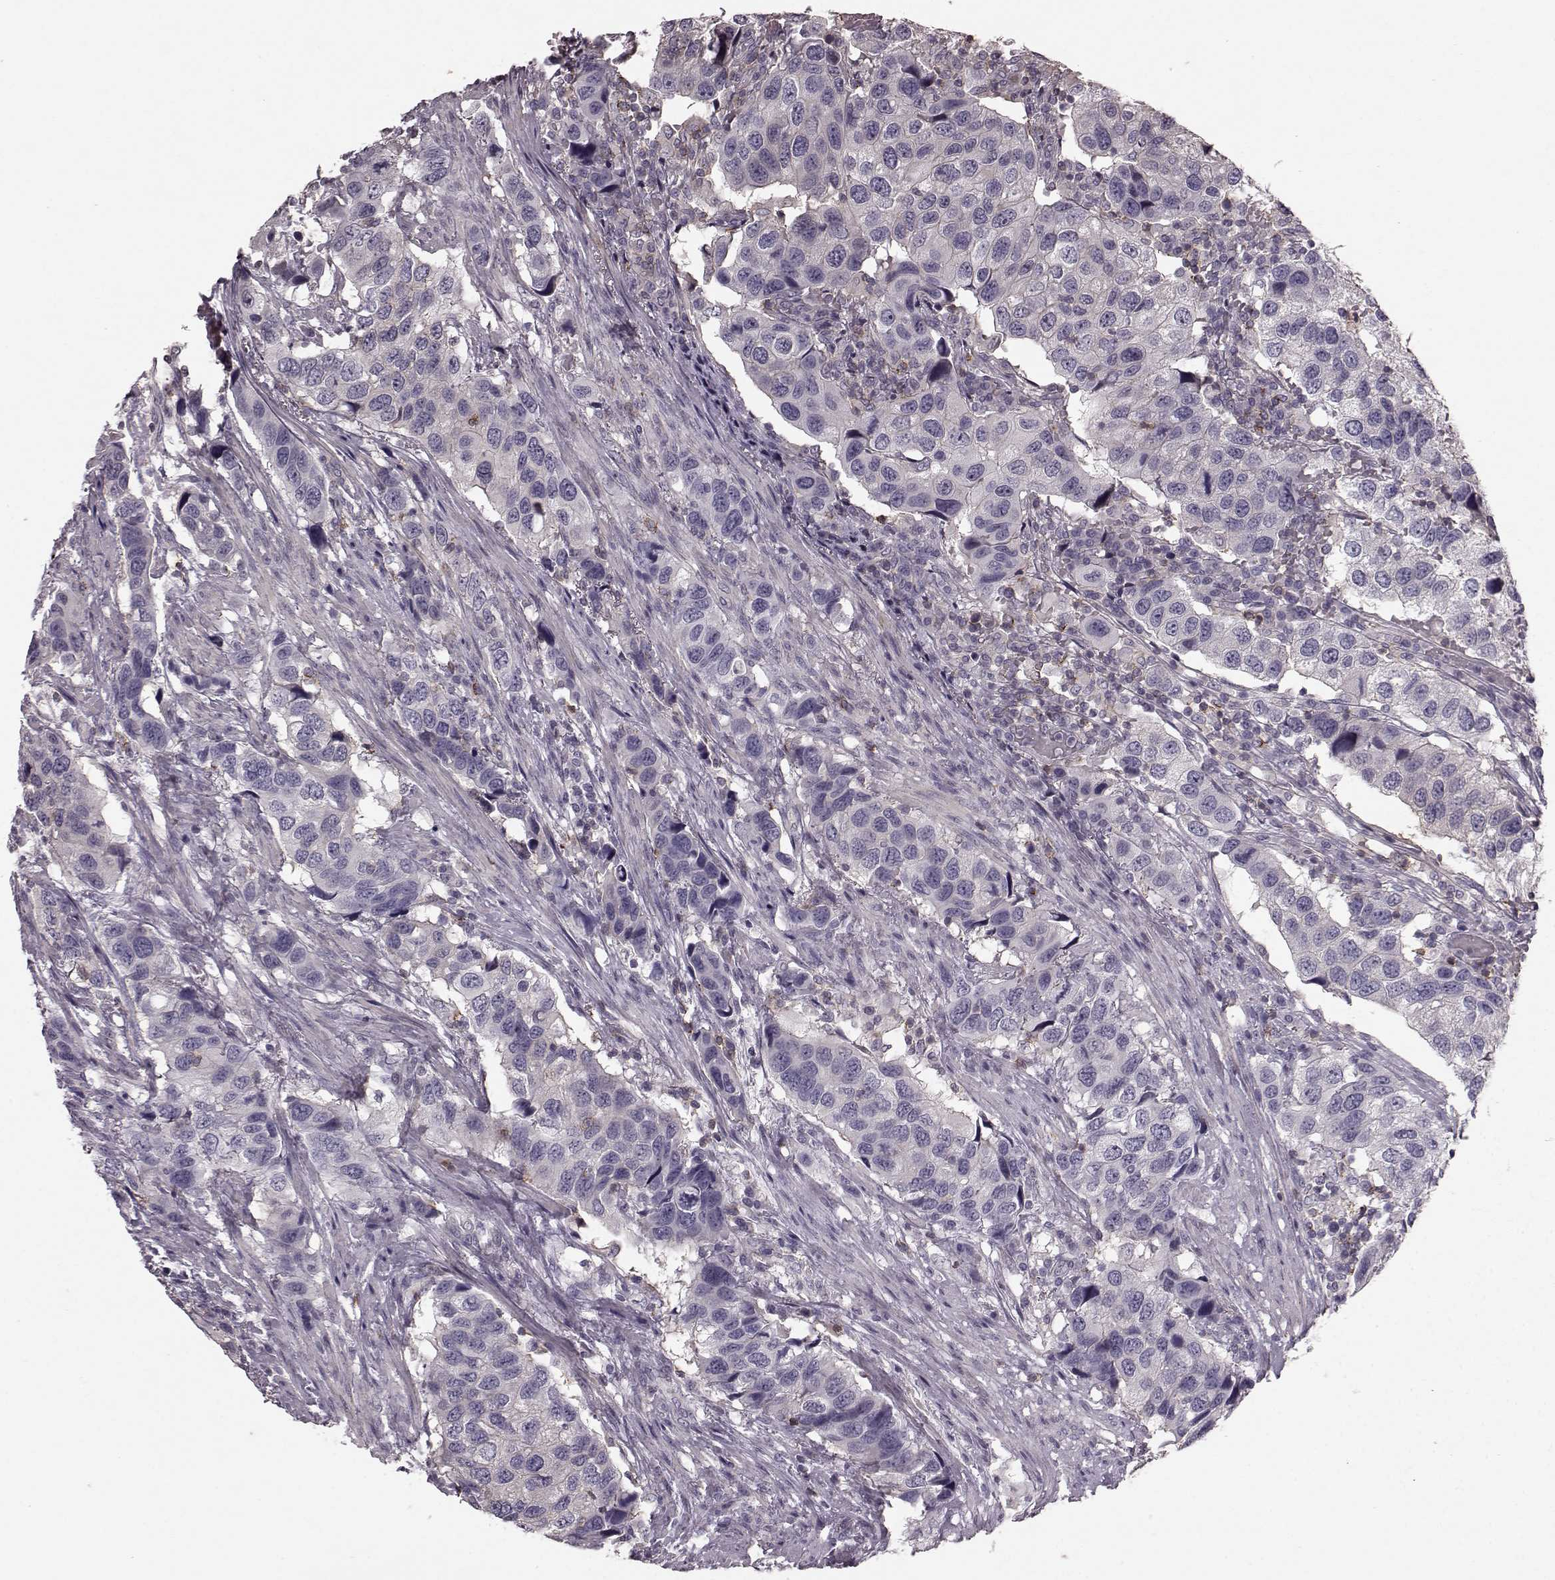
{"staining": {"intensity": "negative", "quantity": "none", "location": "none"}, "tissue": "urothelial cancer", "cell_type": "Tumor cells", "image_type": "cancer", "snomed": [{"axis": "morphology", "description": "Urothelial carcinoma, High grade"}, {"axis": "topography", "description": "Urinary bladder"}], "caption": "Immunohistochemical staining of human urothelial cancer displays no significant positivity in tumor cells. (Stains: DAB (3,3'-diaminobenzidine) immunohistochemistry (IHC) with hematoxylin counter stain, Microscopy: brightfield microscopy at high magnification).", "gene": "PDCD1", "patient": {"sex": "male", "age": 79}}